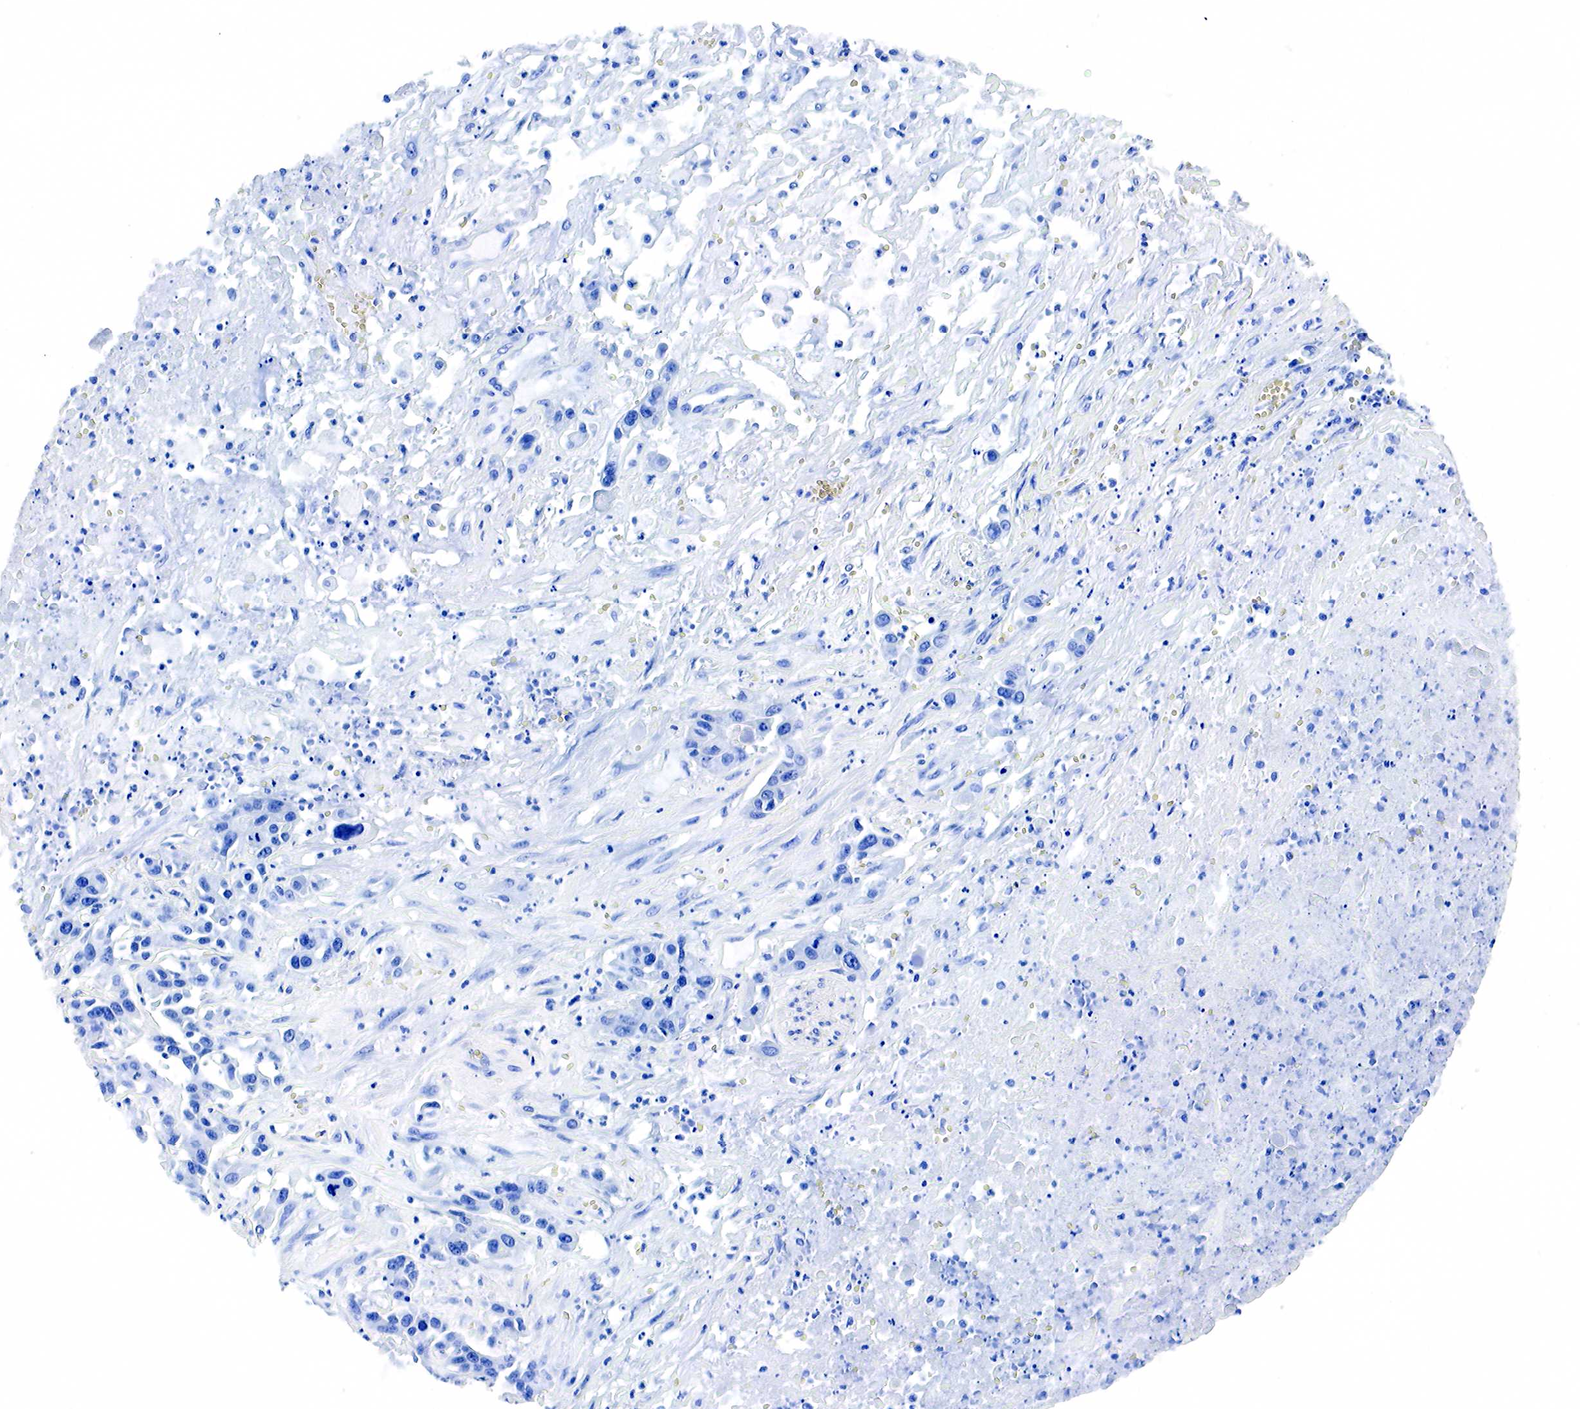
{"staining": {"intensity": "negative", "quantity": "none", "location": "none"}, "tissue": "urothelial cancer", "cell_type": "Tumor cells", "image_type": "cancer", "snomed": [{"axis": "morphology", "description": "Urothelial carcinoma, High grade"}, {"axis": "topography", "description": "Urinary bladder"}], "caption": "Urothelial cancer was stained to show a protein in brown. There is no significant expression in tumor cells. (DAB IHC with hematoxylin counter stain).", "gene": "ACP3", "patient": {"sex": "male", "age": 86}}